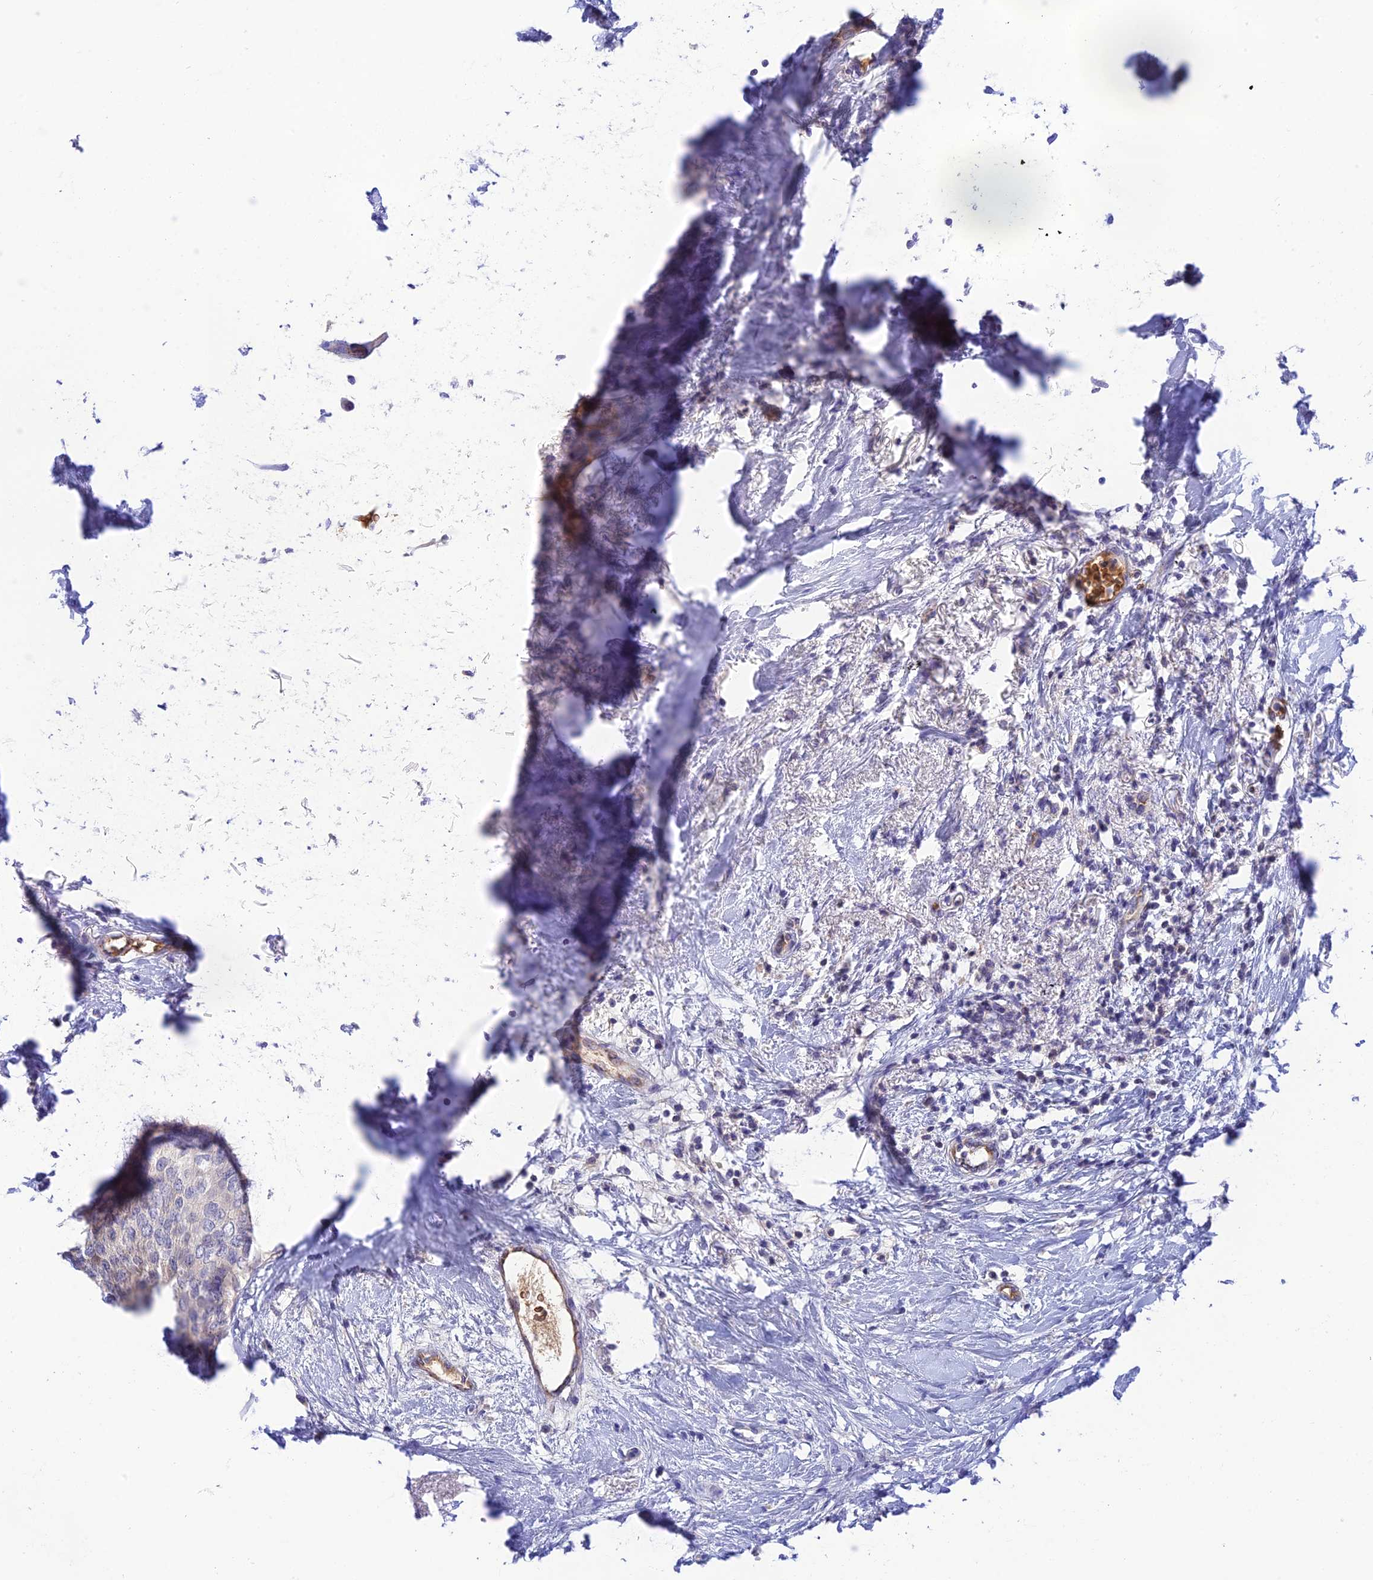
{"staining": {"intensity": "negative", "quantity": "none", "location": "none"}, "tissue": "breast cancer", "cell_type": "Tumor cells", "image_type": "cancer", "snomed": [{"axis": "morphology", "description": "Duct carcinoma"}, {"axis": "topography", "description": "Breast"}], "caption": "Infiltrating ductal carcinoma (breast) was stained to show a protein in brown. There is no significant staining in tumor cells. The staining was performed using DAB to visualize the protein expression in brown, while the nuclei were stained in blue with hematoxylin (Magnification: 20x).", "gene": "HDHD2", "patient": {"sex": "female", "age": 72}}